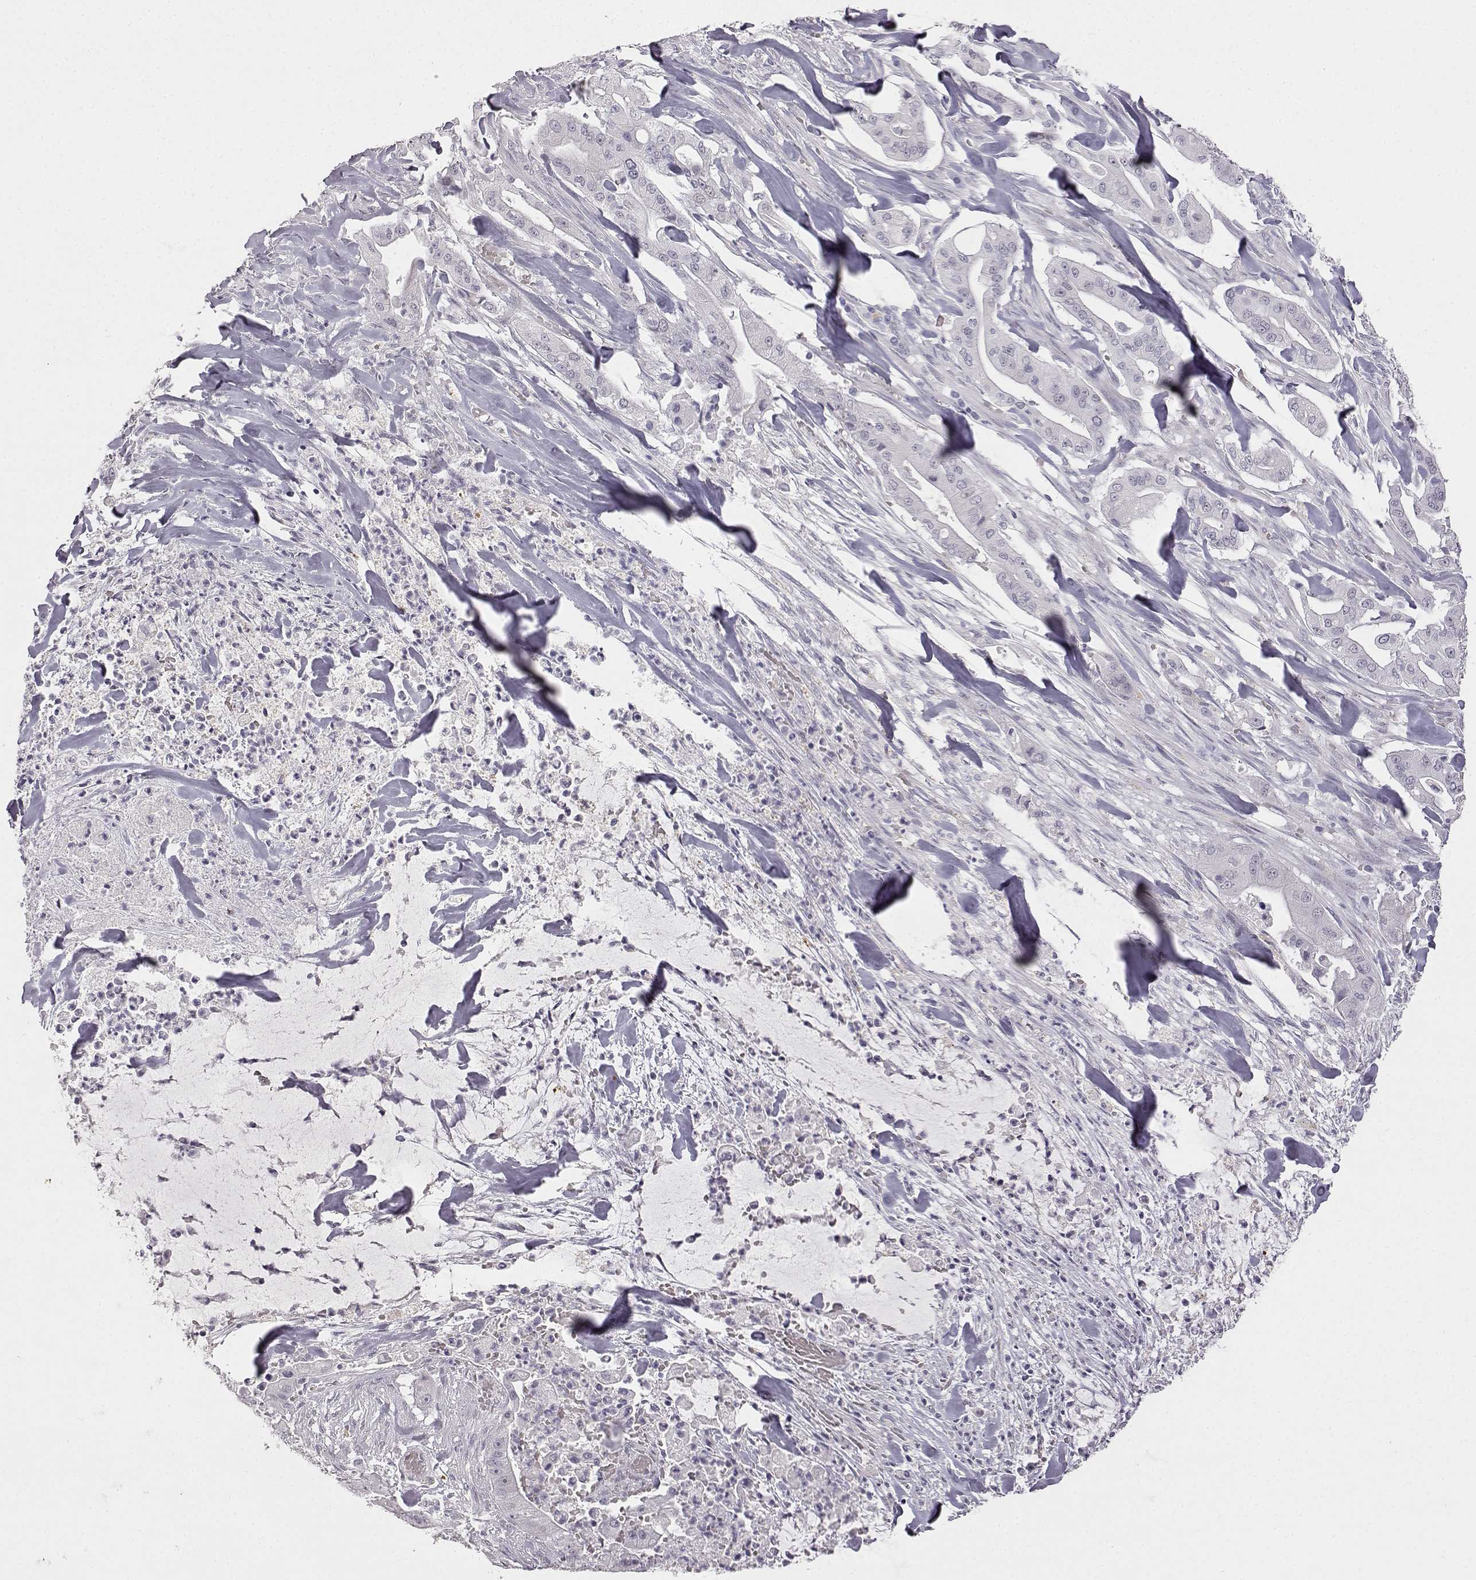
{"staining": {"intensity": "negative", "quantity": "none", "location": "none"}, "tissue": "pancreatic cancer", "cell_type": "Tumor cells", "image_type": "cancer", "snomed": [{"axis": "morphology", "description": "Normal tissue, NOS"}, {"axis": "morphology", "description": "Inflammation, NOS"}, {"axis": "morphology", "description": "Adenocarcinoma, NOS"}, {"axis": "topography", "description": "Pancreas"}], "caption": "Immunohistochemistry image of neoplastic tissue: human pancreatic cancer (adenocarcinoma) stained with DAB demonstrates no significant protein staining in tumor cells. The staining was performed using DAB (3,3'-diaminobenzidine) to visualize the protein expression in brown, while the nuclei were stained in blue with hematoxylin (Magnification: 20x).", "gene": "VGF", "patient": {"sex": "male", "age": 57}}